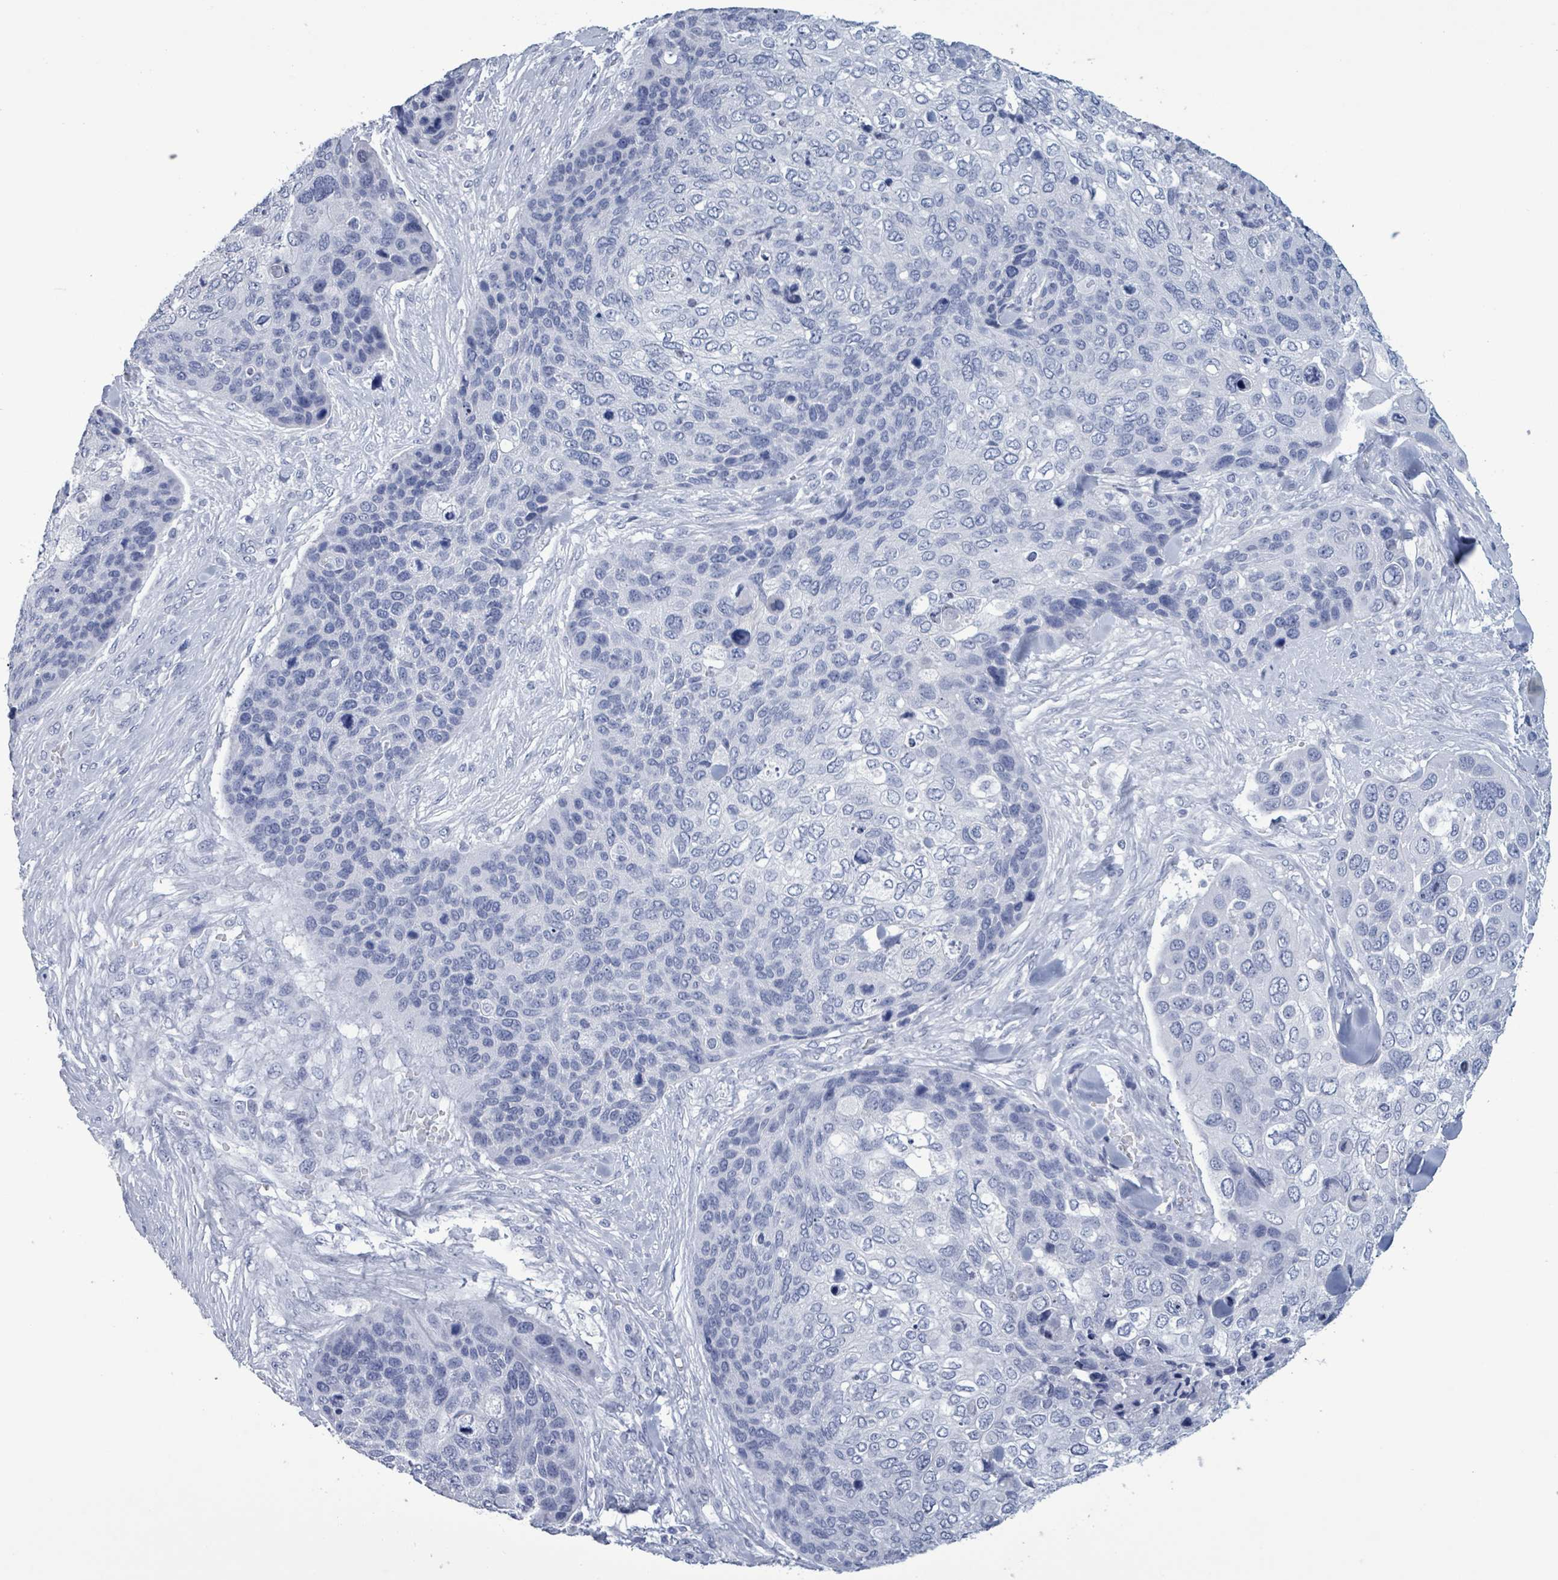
{"staining": {"intensity": "negative", "quantity": "none", "location": "none"}, "tissue": "skin cancer", "cell_type": "Tumor cells", "image_type": "cancer", "snomed": [{"axis": "morphology", "description": "Basal cell carcinoma"}, {"axis": "topography", "description": "Skin"}], "caption": "The histopathology image reveals no significant staining in tumor cells of skin basal cell carcinoma.", "gene": "NKX2-1", "patient": {"sex": "female", "age": 74}}